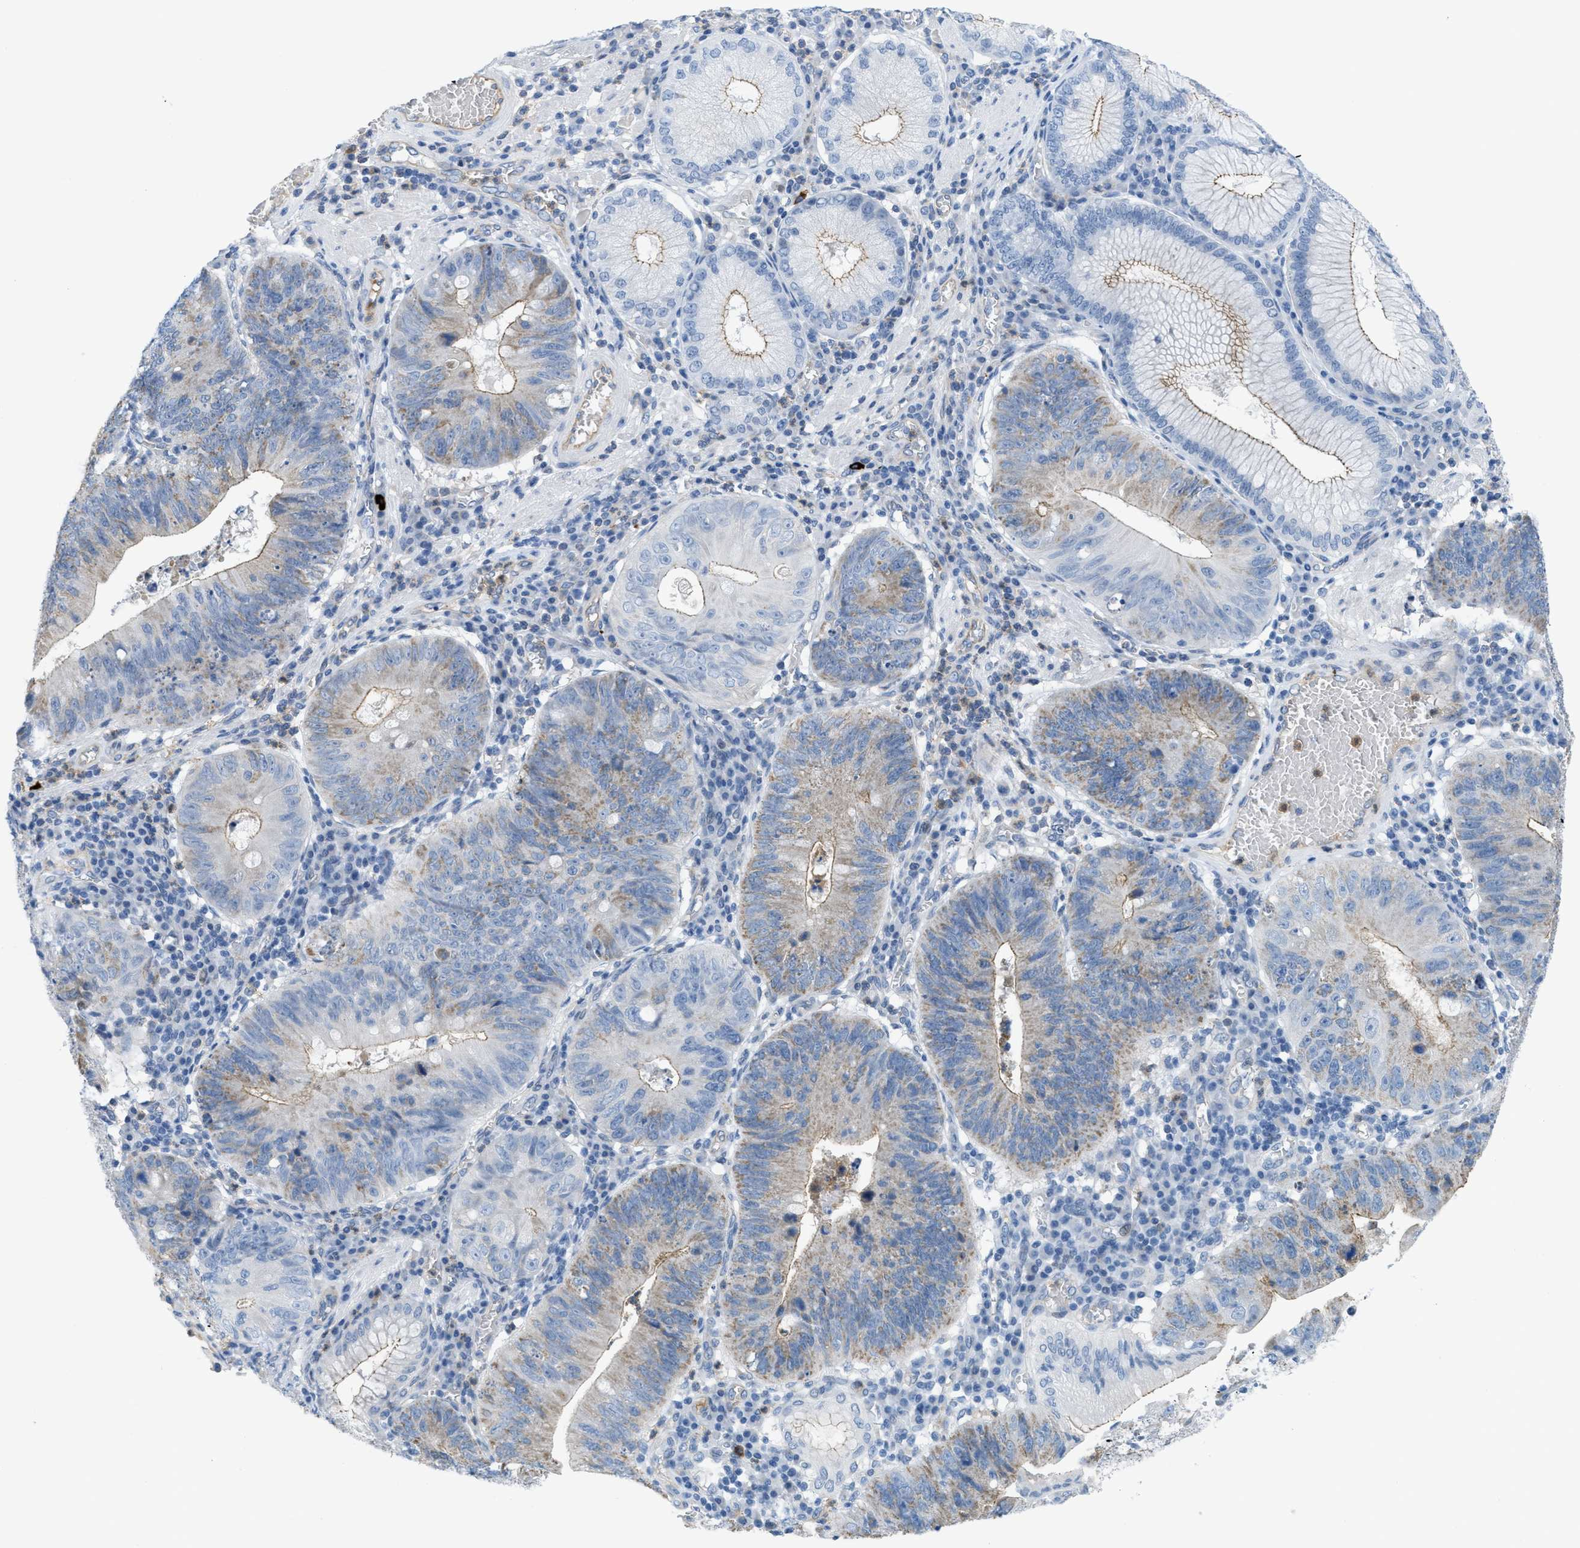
{"staining": {"intensity": "weak", "quantity": "25%-75%", "location": "cytoplasmic/membranous"}, "tissue": "stomach cancer", "cell_type": "Tumor cells", "image_type": "cancer", "snomed": [{"axis": "morphology", "description": "Adenocarcinoma, NOS"}, {"axis": "topography", "description": "Stomach"}], "caption": "Adenocarcinoma (stomach) stained with a protein marker shows weak staining in tumor cells.", "gene": "CRB3", "patient": {"sex": "male", "age": 59}}